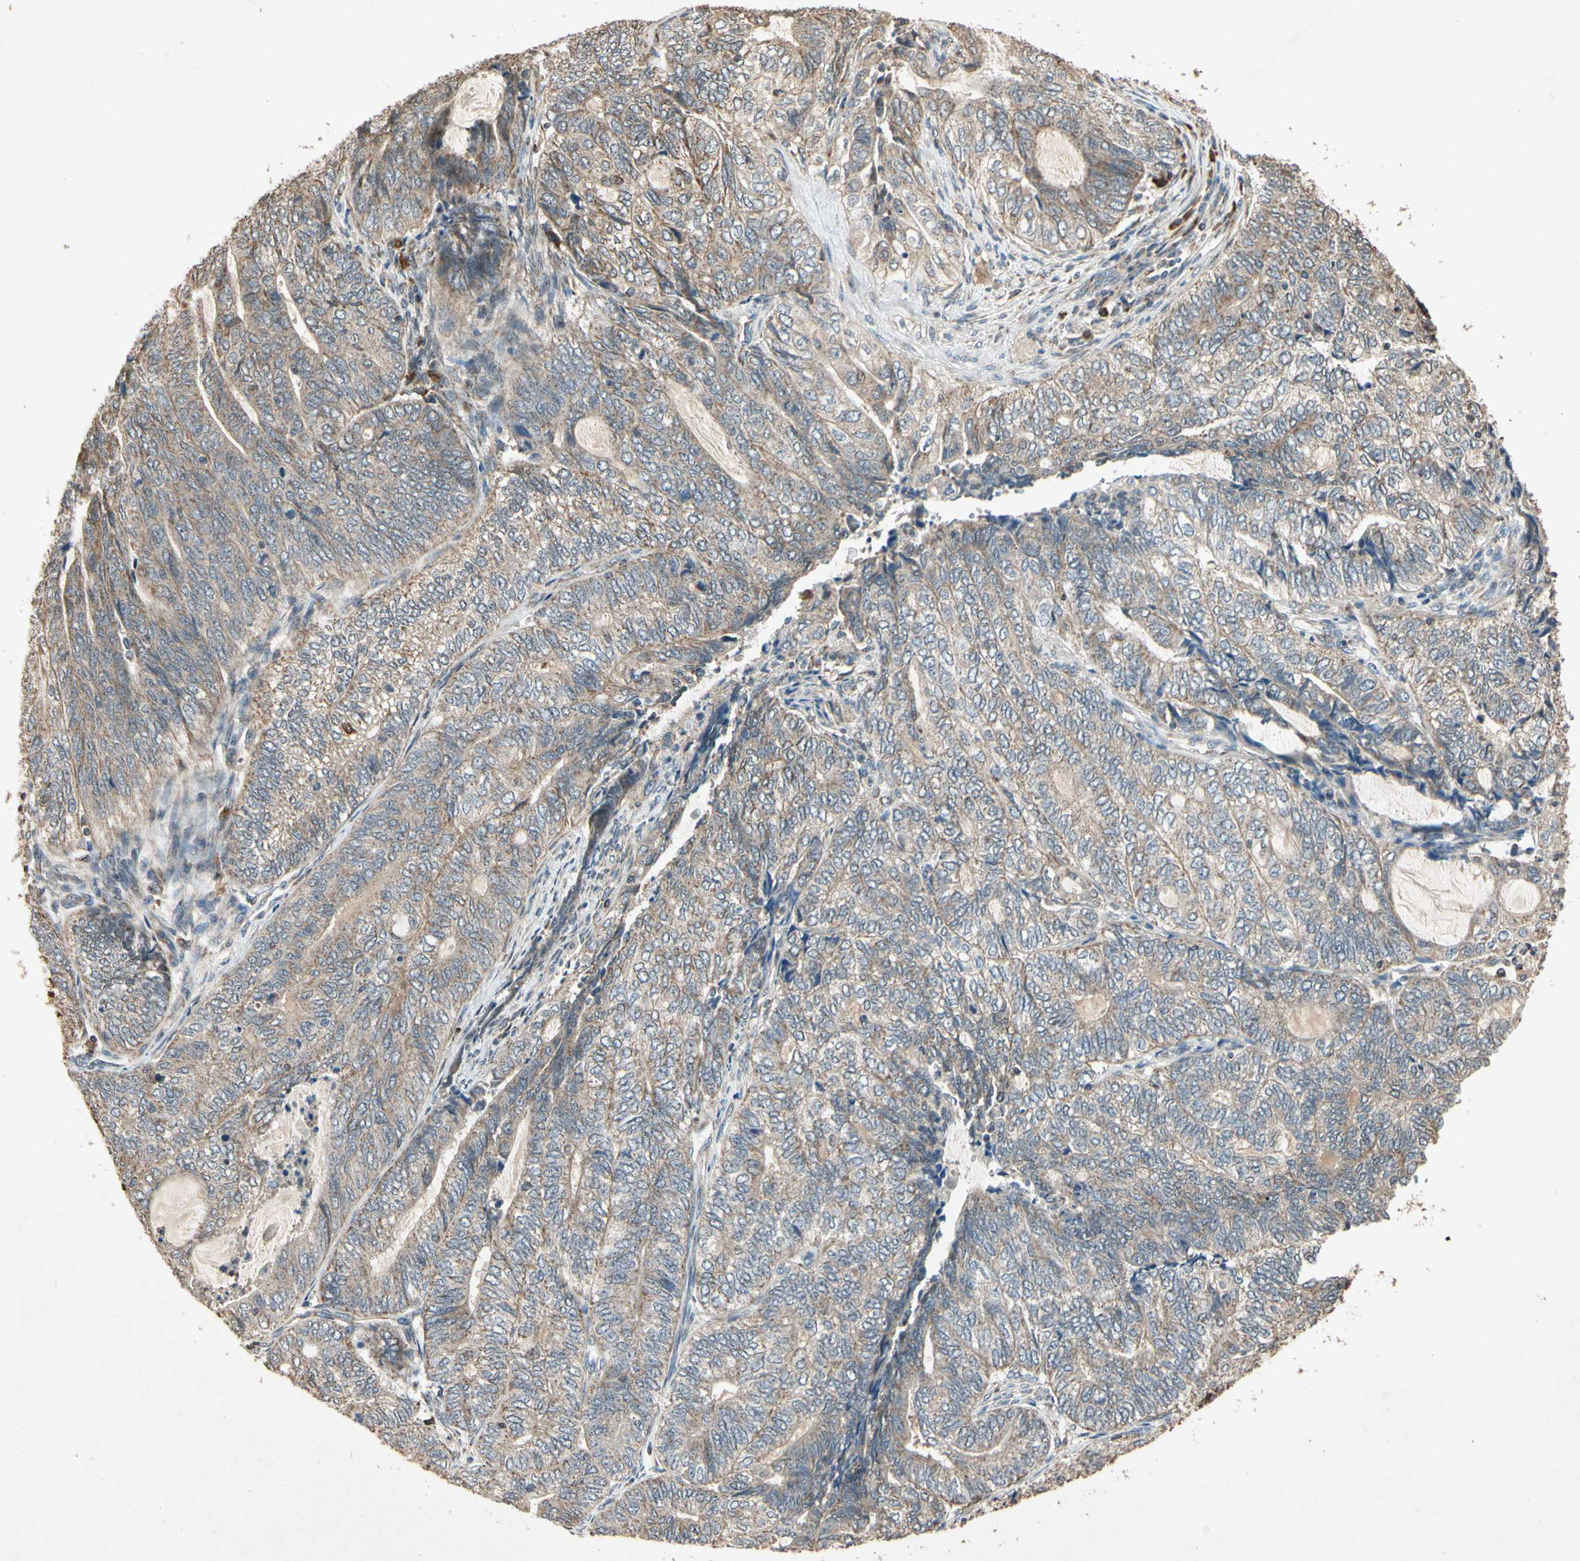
{"staining": {"intensity": "weak", "quantity": ">75%", "location": "cytoplasmic/membranous"}, "tissue": "endometrial cancer", "cell_type": "Tumor cells", "image_type": "cancer", "snomed": [{"axis": "morphology", "description": "Adenocarcinoma, NOS"}, {"axis": "topography", "description": "Uterus"}, {"axis": "topography", "description": "Endometrium"}], "caption": "Weak cytoplasmic/membranous expression is present in about >75% of tumor cells in endometrial cancer. Immunohistochemistry (ihc) stains the protein in brown and the nuclei are stained blue.", "gene": "PRDX5", "patient": {"sex": "female", "age": 70}}